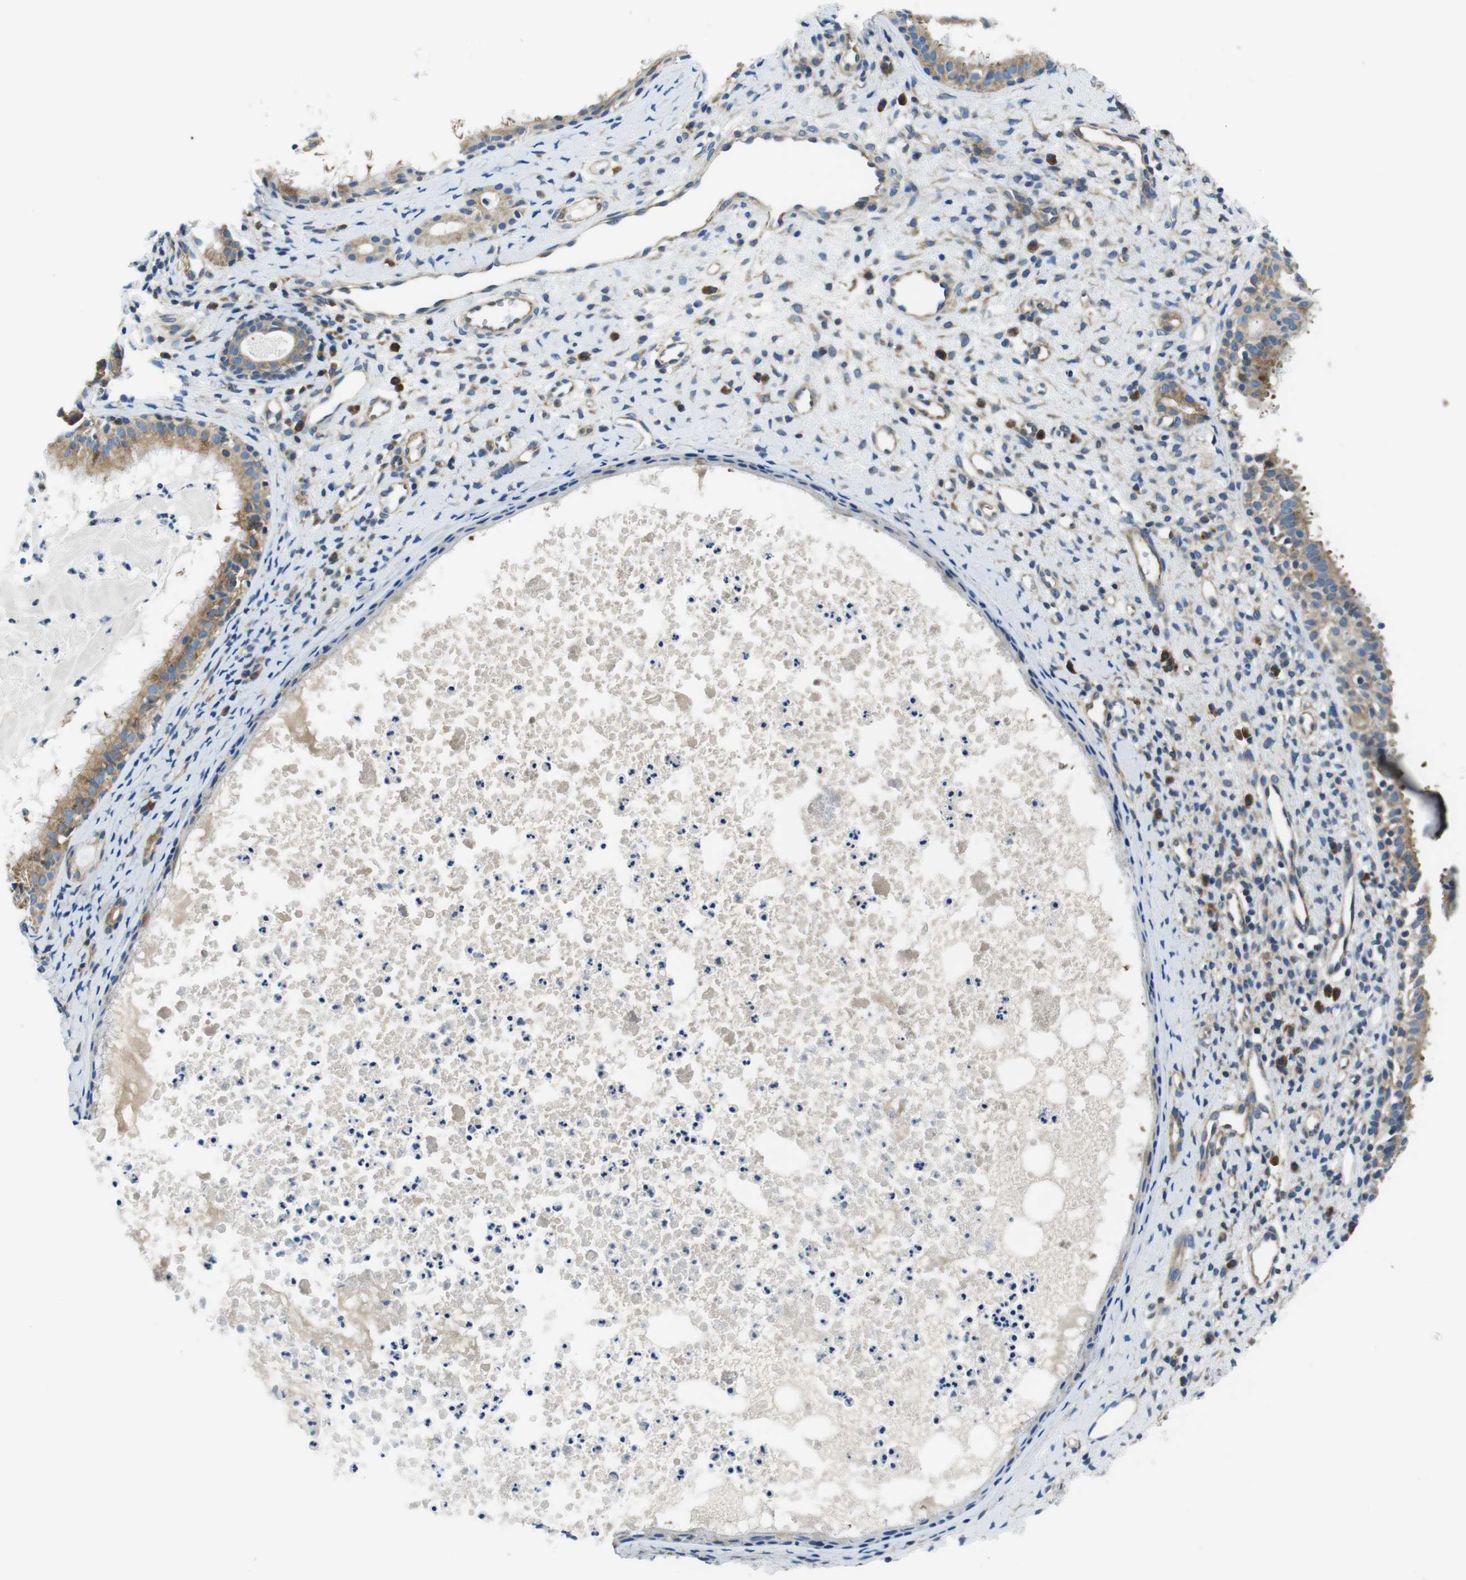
{"staining": {"intensity": "moderate", "quantity": ">75%", "location": "cytoplasmic/membranous"}, "tissue": "nasopharynx", "cell_type": "Respiratory epithelial cells", "image_type": "normal", "snomed": [{"axis": "morphology", "description": "Normal tissue, NOS"}, {"axis": "topography", "description": "Nasopharynx"}], "caption": "Immunohistochemical staining of benign nasopharynx demonstrates medium levels of moderate cytoplasmic/membranous positivity in approximately >75% of respiratory epithelial cells. (Brightfield microscopy of DAB IHC at high magnification).", "gene": "EIF2B5", "patient": {"sex": "male", "age": 22}}